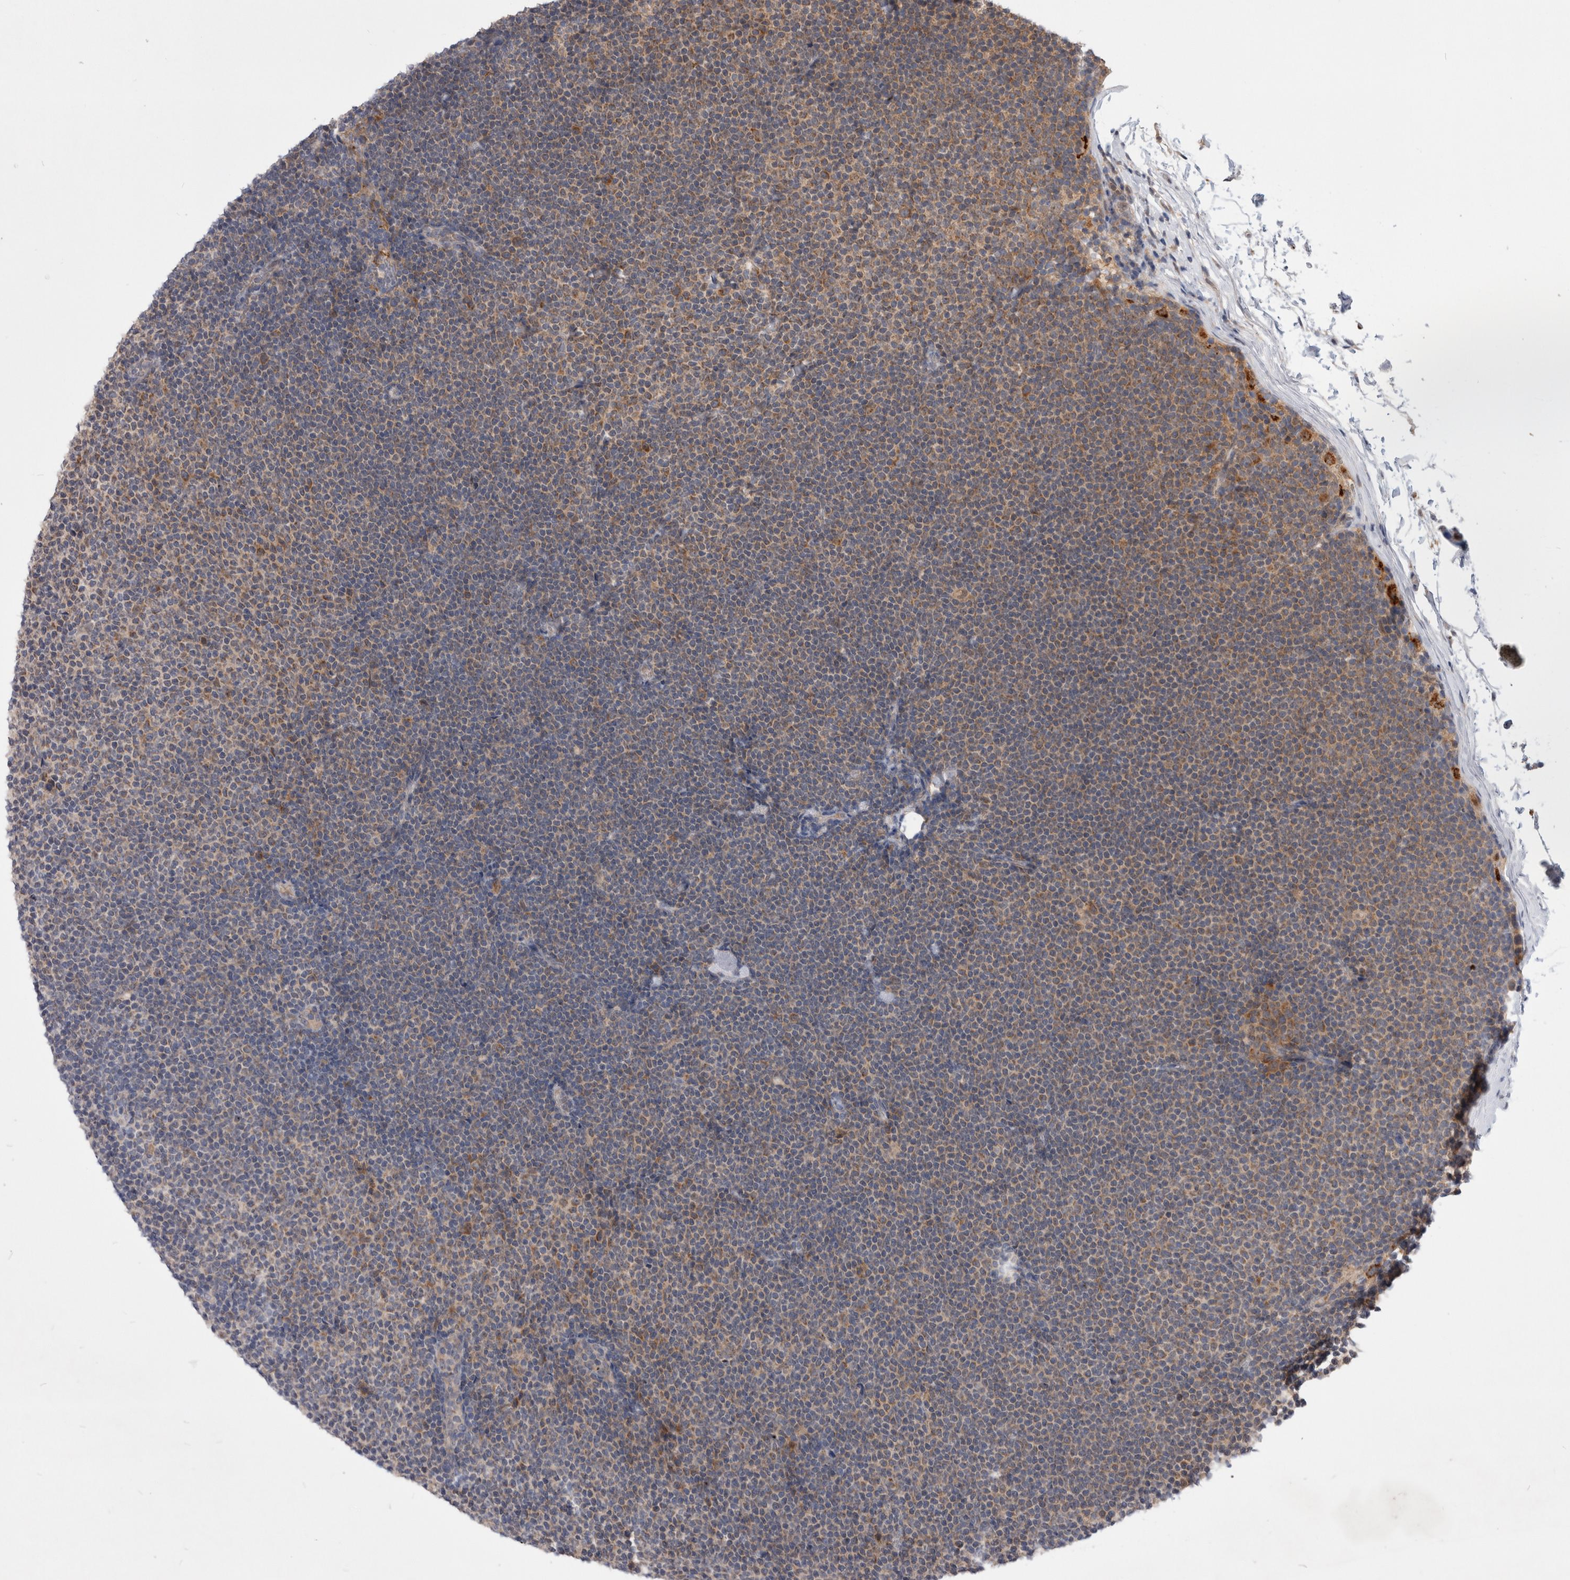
{"staining": {"intensity": "weak", "quantity": "25%-75%", "location": "cytoplasmic/membranous"}, "tissue": "lymphoma", "cell_type": "Tumor cells", "image_type": "cancer", "snomed": [{"axis": "morphology", "description": "Malignant lymphoma, non-Hodgkin's type, Low grade"}, {"axis": "topography", "description": "Lymph node"}], "caption": "Lymphoma stained with IHC exhibits weak cytoplasmic/membranous expression in approximately 25%-75% of tumor cells.", "gene": "MRPL37", "patient": {"sex": "female", "age": 53}}